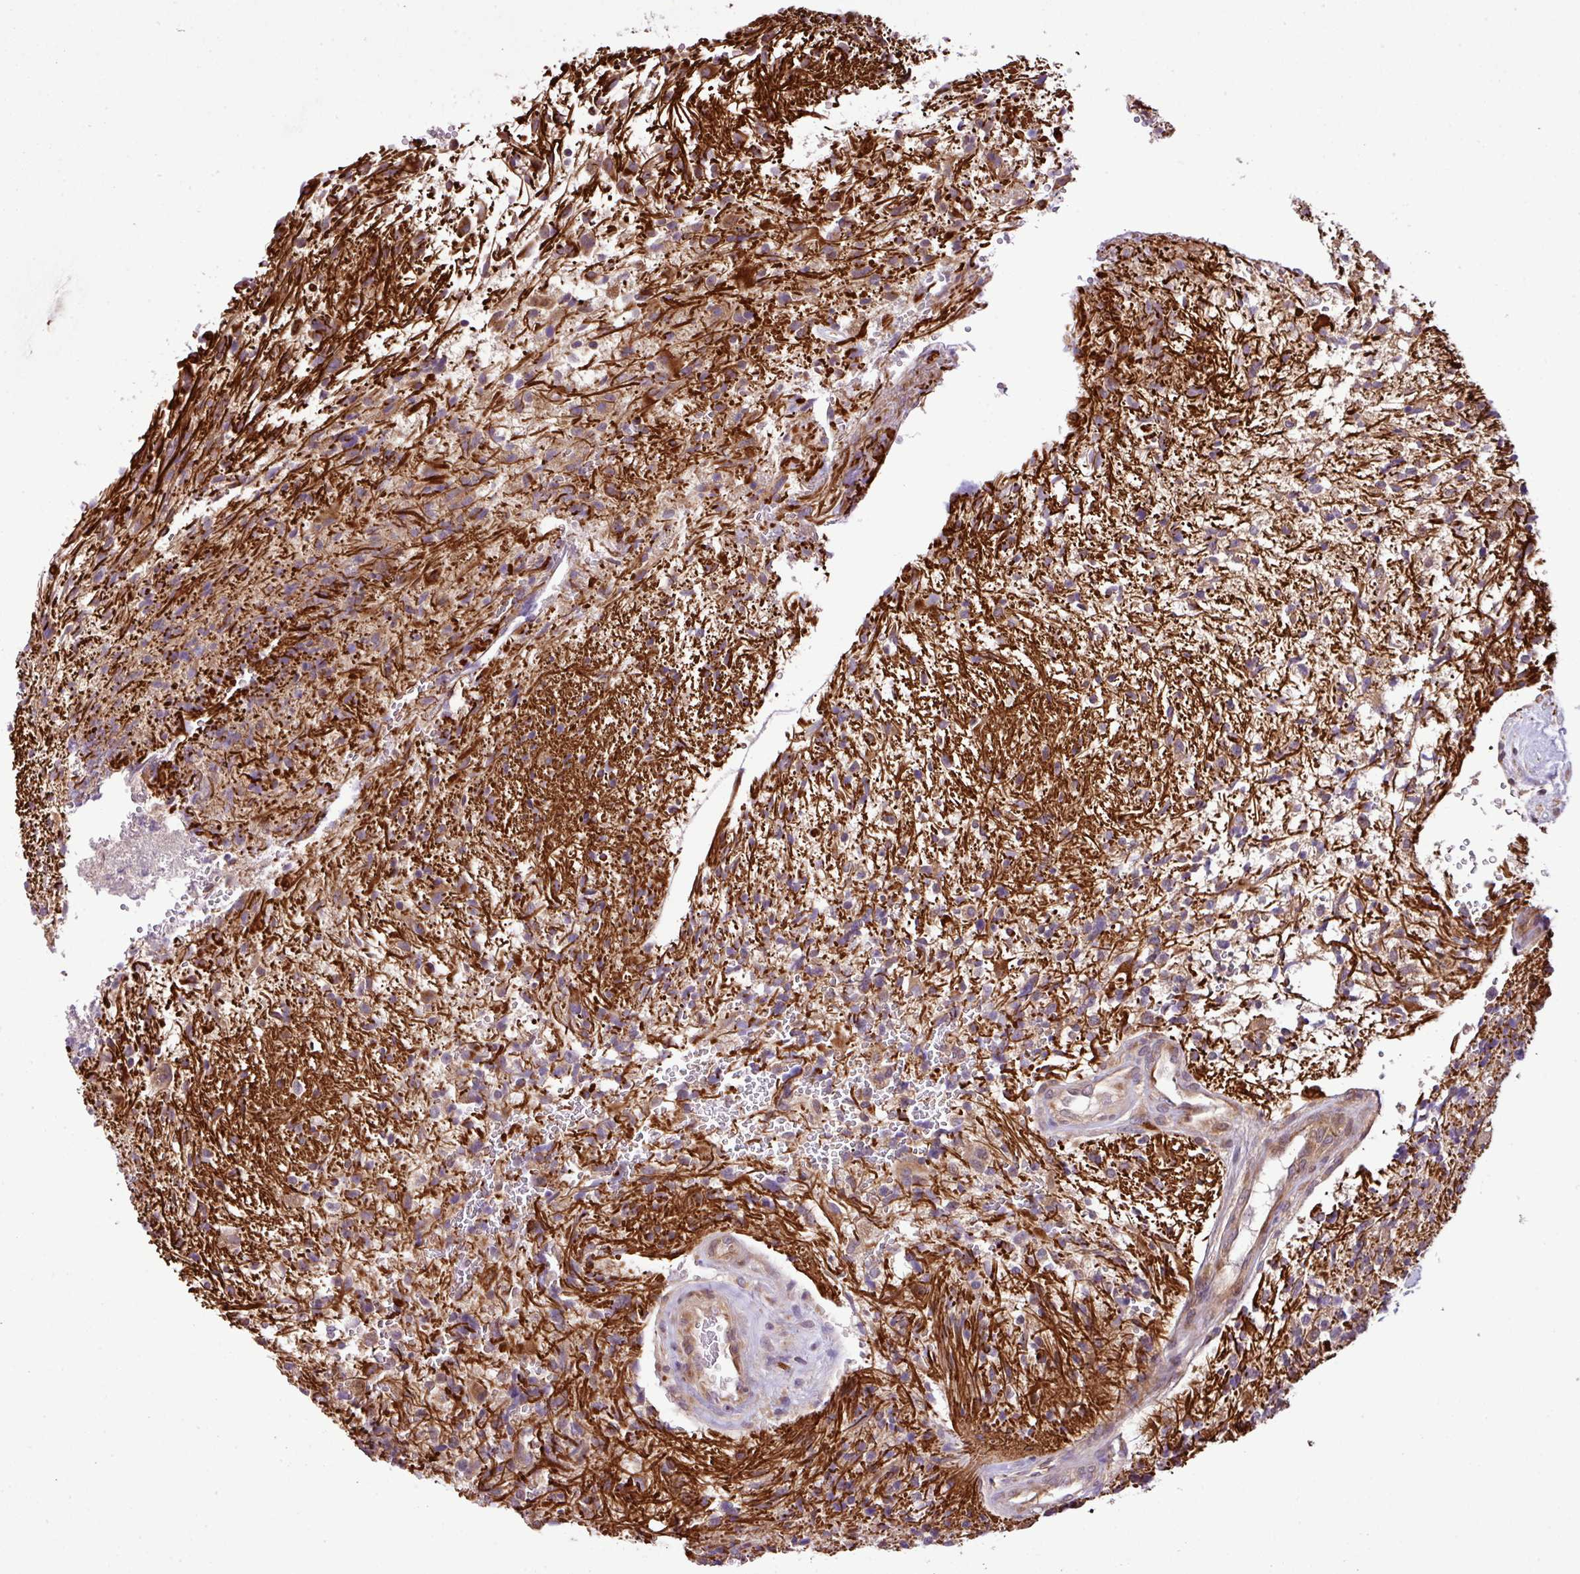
{"staining": {"intensity": "negative", "quantity": "none", "location": "none"}, "tissue": "glioma", "cell_type": "Tumor cells", "image_type": "cancer", "snomed": [{"axis": "morphology", "description": "Glioma, malignant, High grade"}, {"axis": "topography", "description": "Brain"}], "caption": "The photomicrograph exhibits no significant expression in tumor cells of malignant high-grade glioma.", "gene": "DLGAP4", "patient": {"sex": "male", "age": 56}}